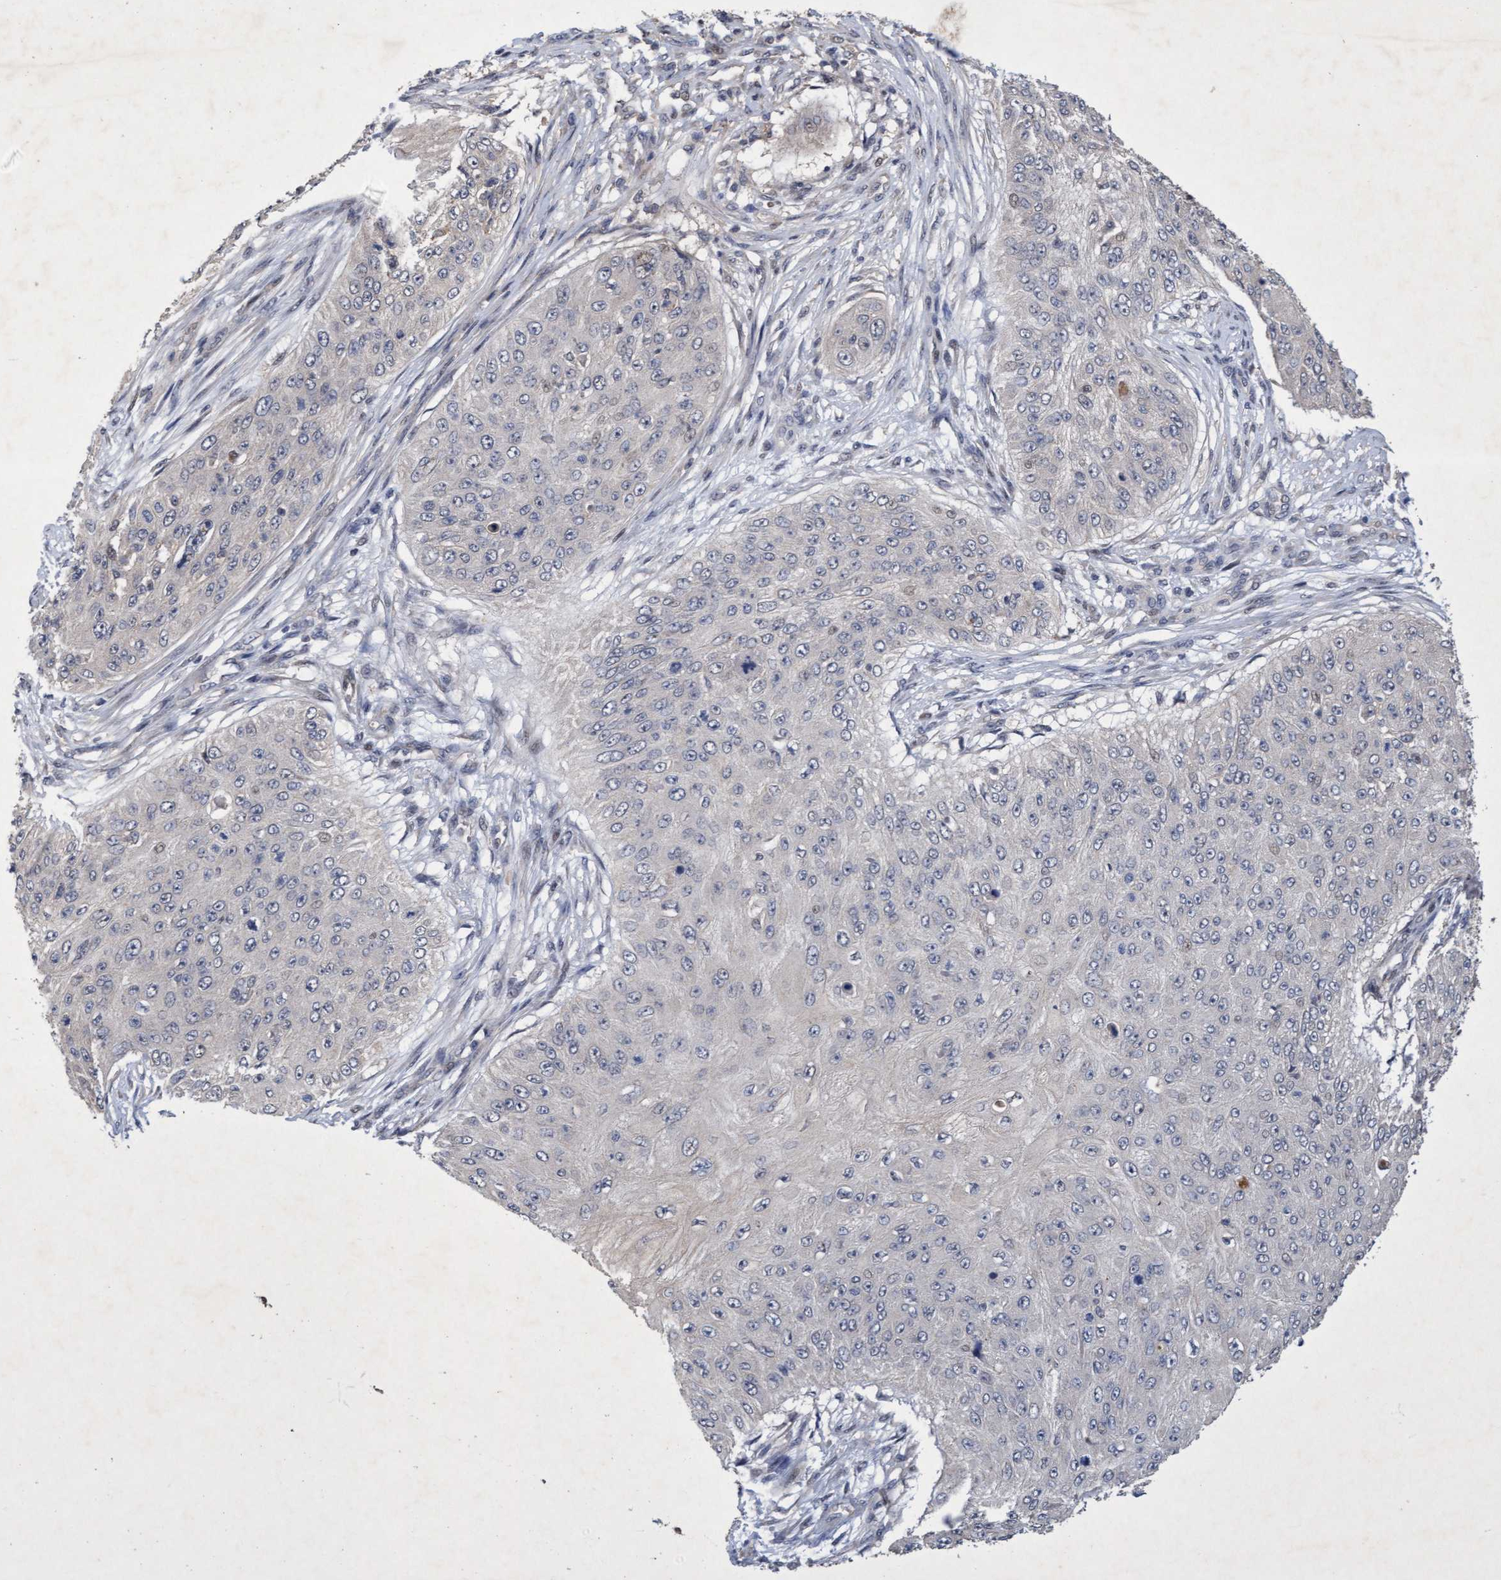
{"staining": {"intensity": "negative", "quantity": "none", "location": "none"}, "tissue": "skin cancer", "cell_type": "Tumor cells", "image_type": "cancer", "snomed": [{"axis": "morphology", "description": "Squamous cell carcinoma, NOS"}, {"axis": "topography", "description": "Skin"}], "caption": "Tumor cells show no significant protein expression in skin cancer.", "gene": "ZNF677", "patient": {"sex": "female", "age": 80}}